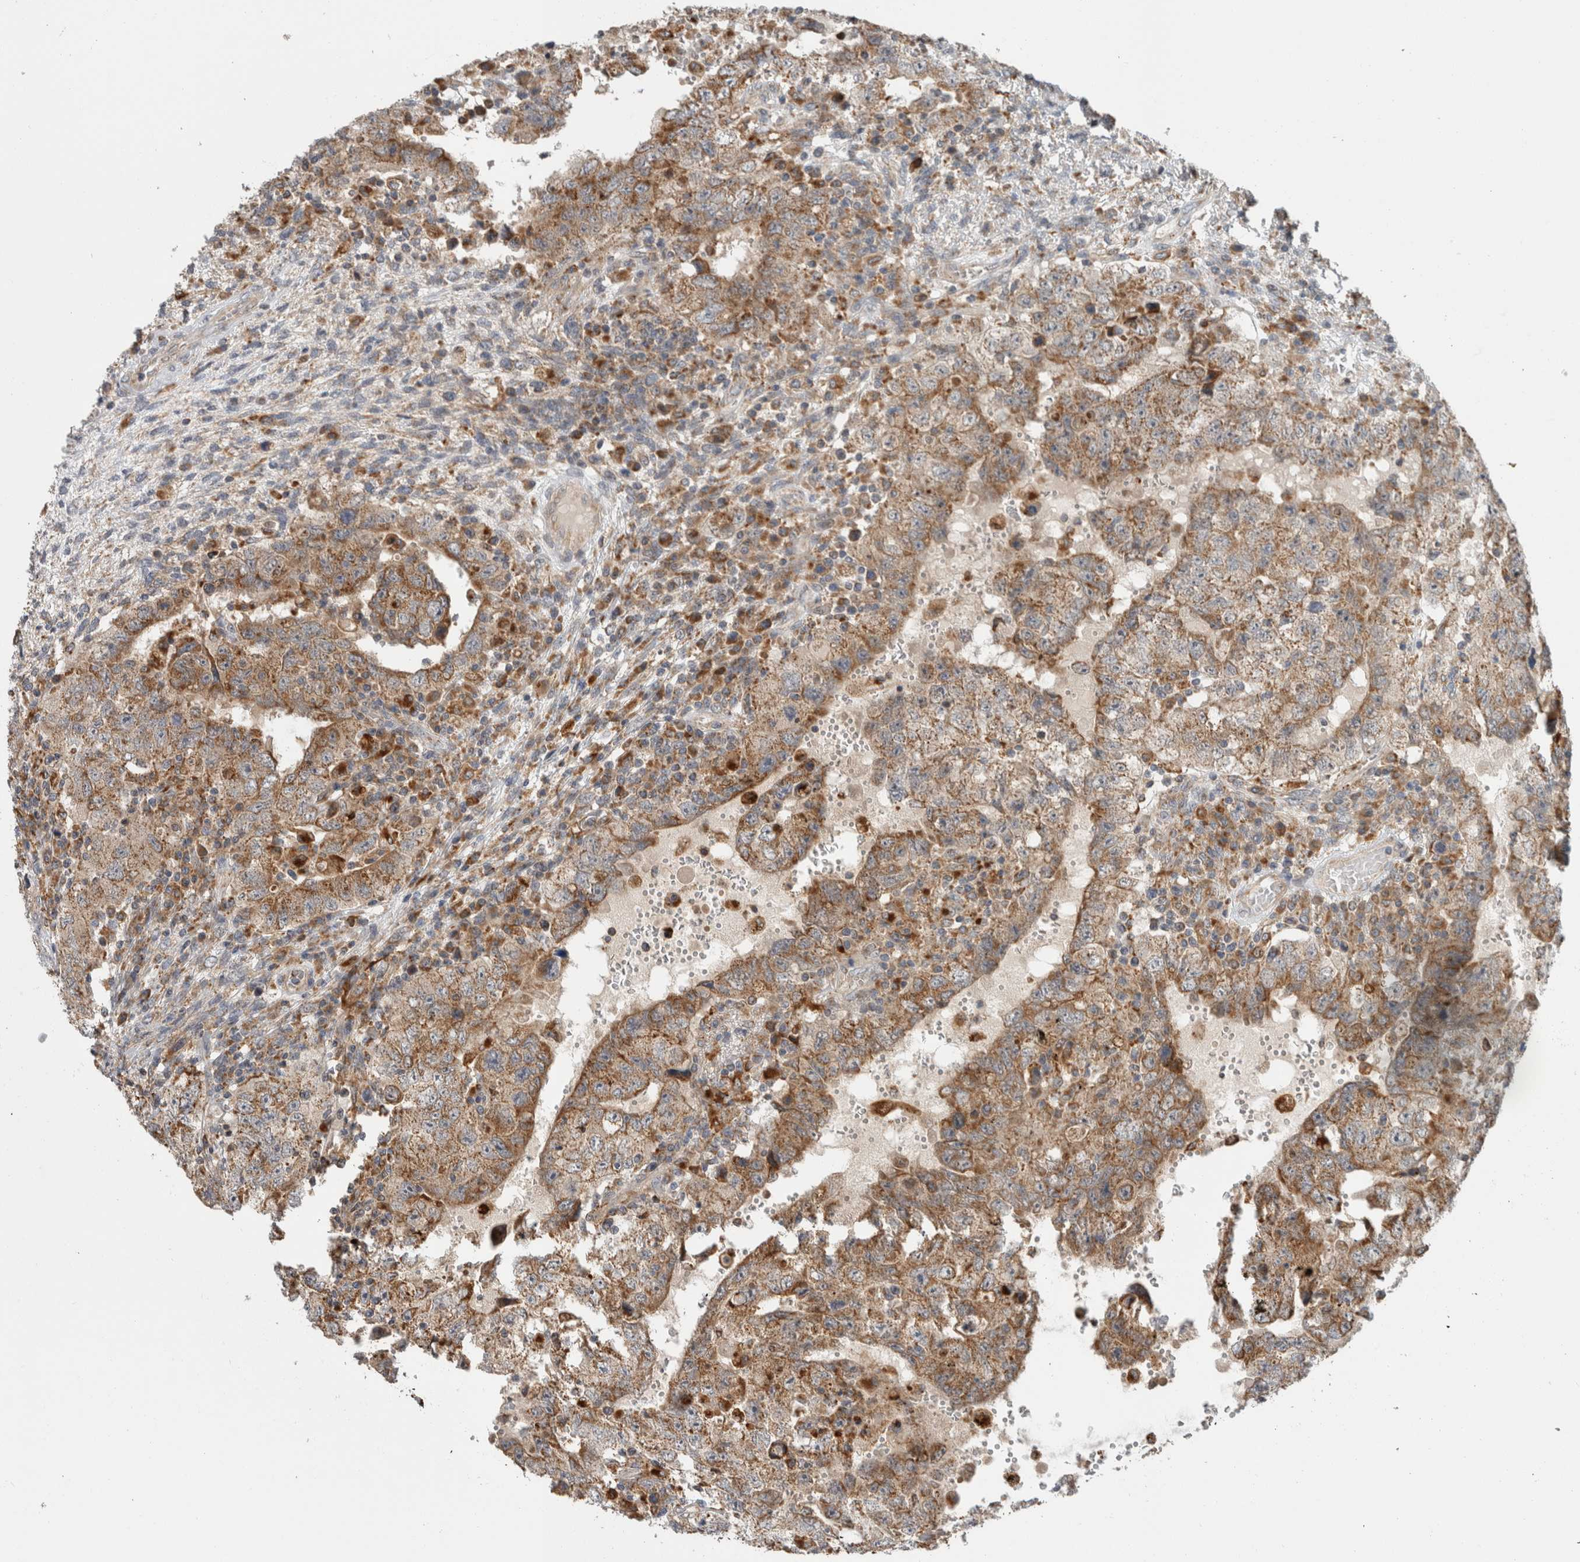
{"staining": {"intensity": "moderate", "quantity": ">75%", "location": "cytoplasmic/membranous"}, "tissue": "testis cancer", "cell_type": "Tumor cells", "image_type": "cancer", "snomed": [{"axis": "morphology", "description": "Carcinoma, Embryonal, NOS"}, {"axis": "topography", "description": "Testis"}], "caption": "Testis cancer (embryonal carcinoma) was stained to show a protein in brown. There is medium levels of moderate cytoplasmic/membranous expression in about >75% of tumor cells.", "gene": "ADGRL3", "patient": {"sex": "male", "age": 26}}